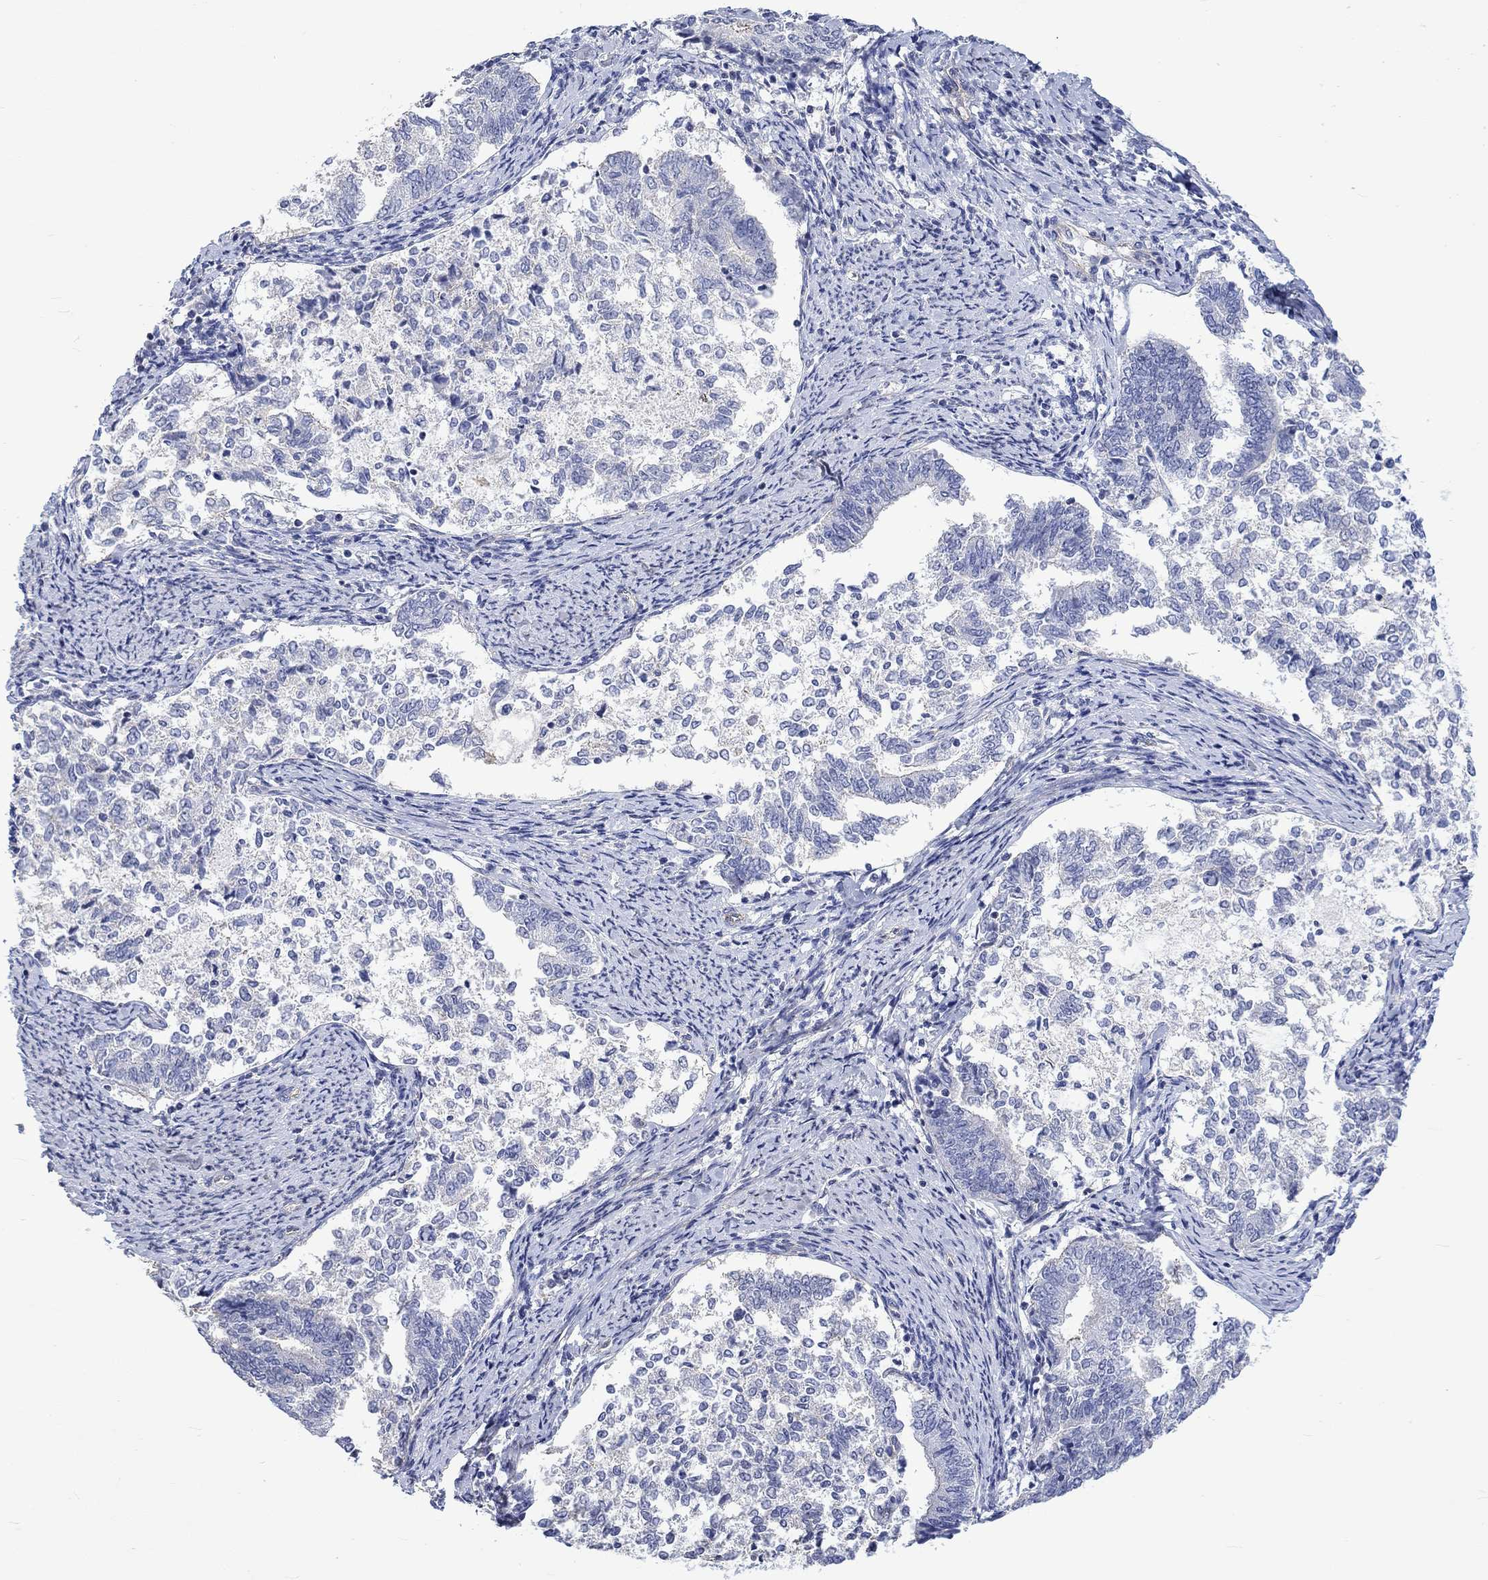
{"staining": {"intensity": "negative", "quantity": "none", "location": "none"}, "tissue": "endometrial cancer", "cell_type": "Tumor cells", "image_type": "cancer", "snomed": [{"axis": "morphology", "description": "Adenocarcinoma, NOS"}, {"axis": "topography", "description": "Endometrium"}], "caption": "IHC of adenocarcinoma (endometrial) displays no expression in tumor cells. The staining was performed using DAB to visualize the protein expression in brown, while the nuclei were stained in blue with hematoxylin (Magnification: 20x).", "gene": "AGRP", "patient": {"sex": "female", "age": 65}}